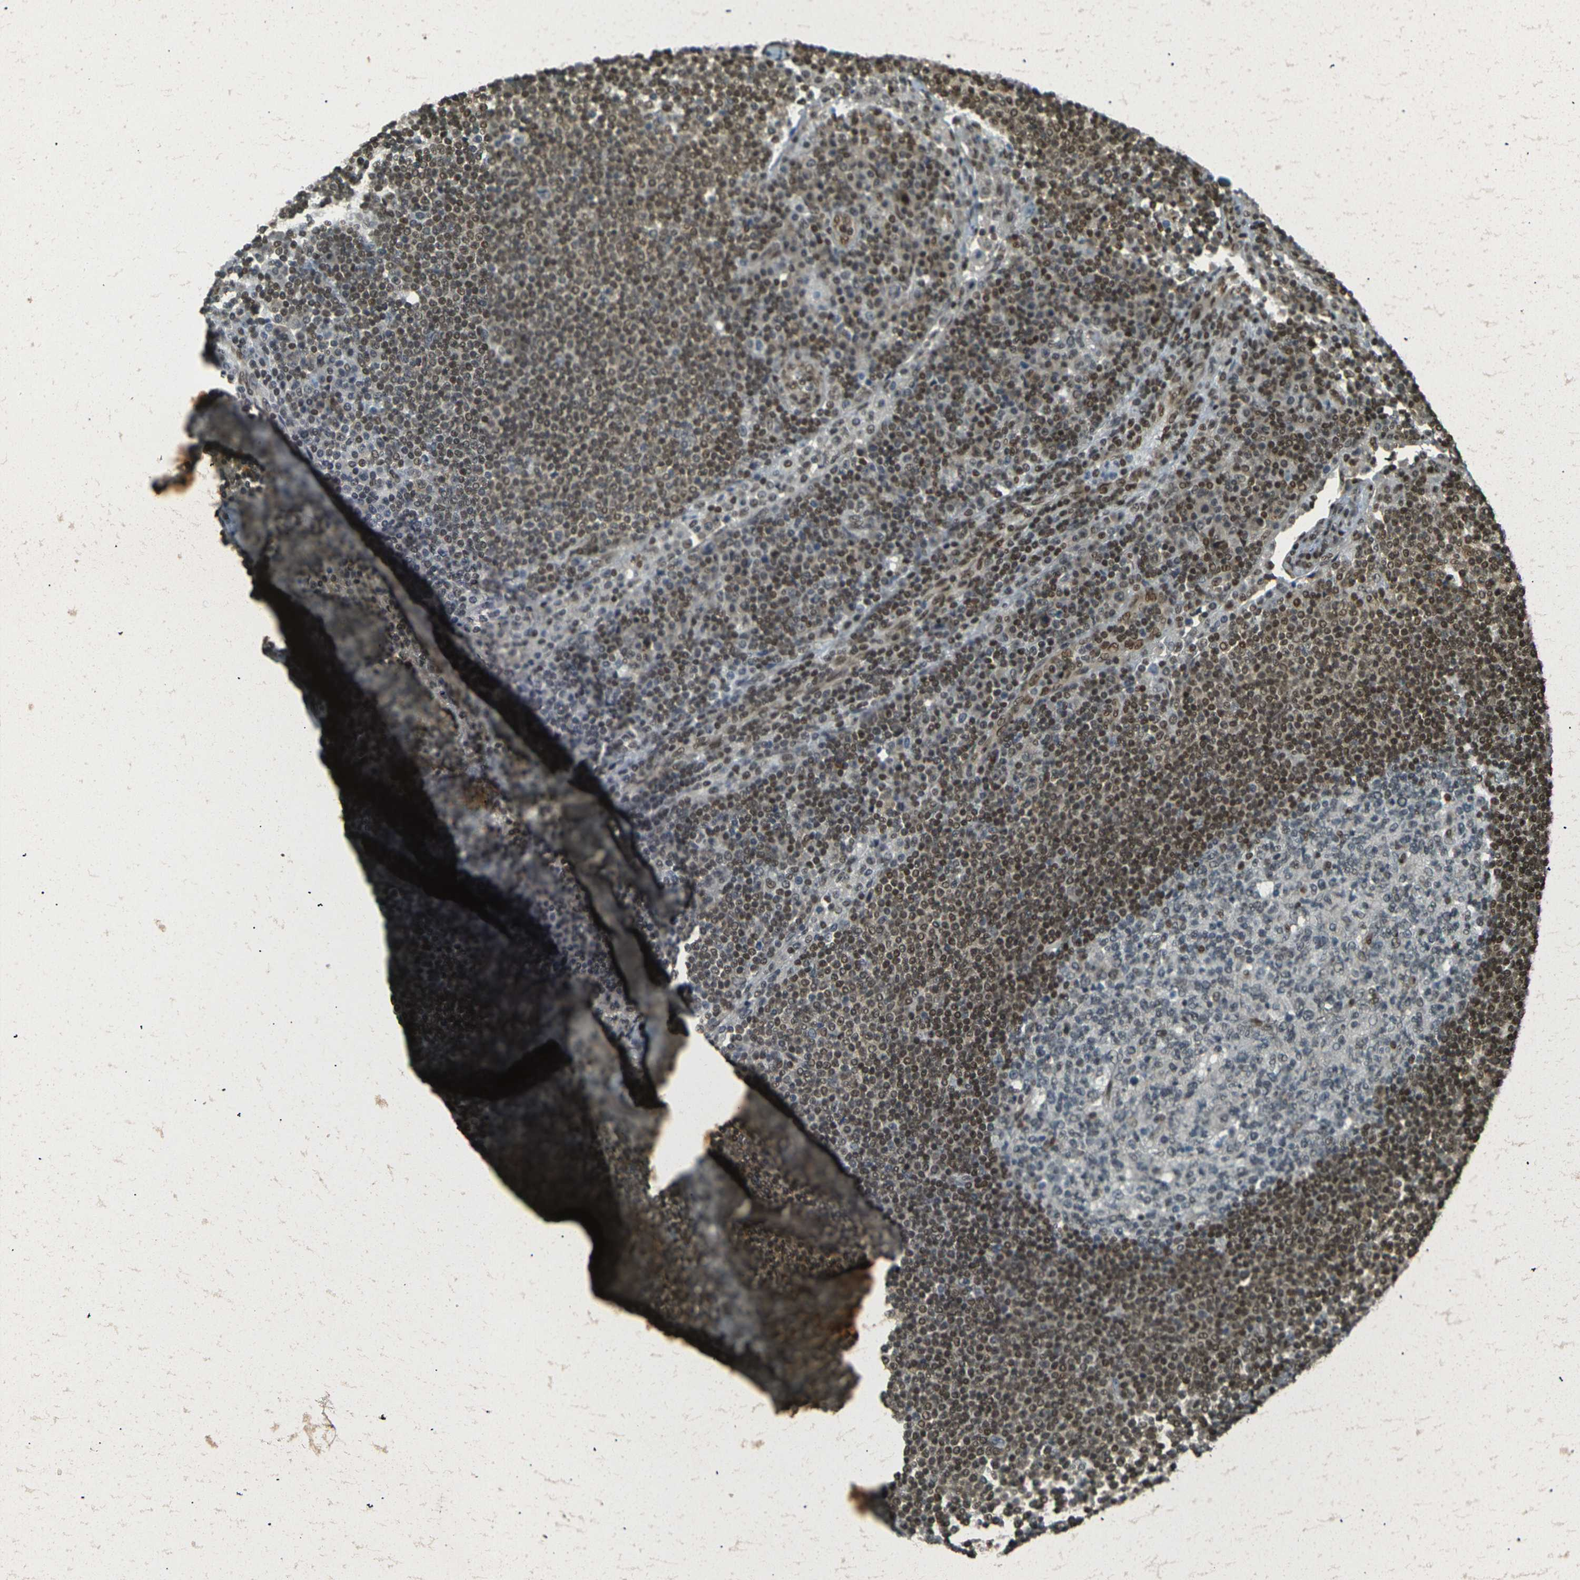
{"staining": {"intensity": "moderate", "quantity": "<25%", "location": "nuclear"}, "tissue": "lymph node", "cell_type": "Germinal center cells", "image_type": "normal", "snomed": [{"axis": "morphology", "description": "Normal tissue, NOS"}, {"axis": "topography", "description": "Lymph node"}], "caption": "Immunohistochemistry (IHC) (DAB (3,3'-diaminobenzidine)) staining of normal human lymph node reveals moderate nuclear protein staining in approximately <25% of germinal center cells.", "gene": "NHEJ1", "patient": {"sex": "female", "age": 53}}